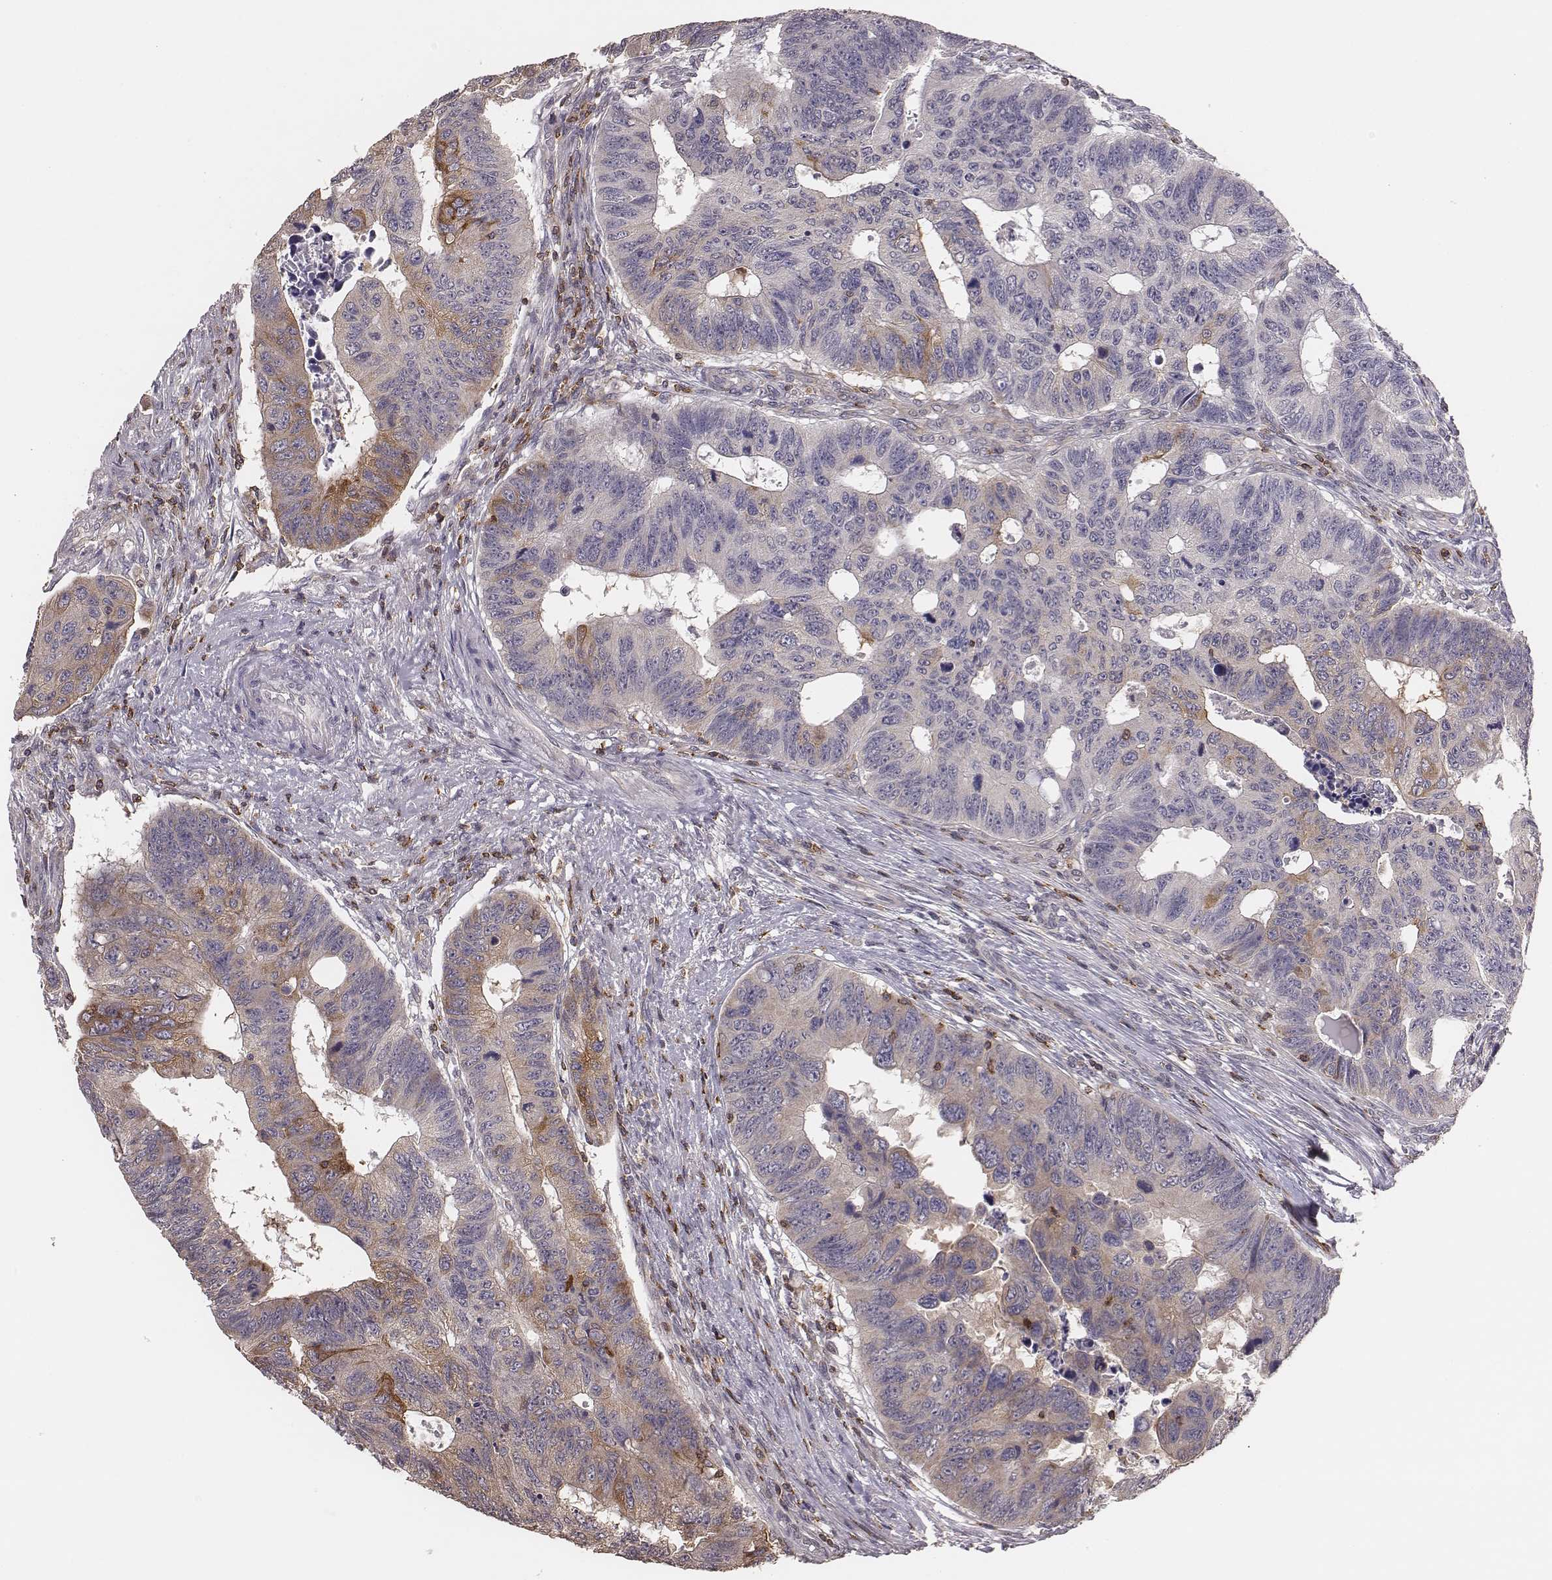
{"staining": {"intensity": "weak", "quantity": "<25%", "location": "cytoplasmic/membranous"}, "tissue": "colorectal cancer", "cell_type": "Tumor cells", "image_type": "cancer", "snomed": [{"axis": "morphology", "description": "Adenocarcinoma, NOS"}, {"axis": "topography", "description": "Rectum"}], "caption": "DAB (3,3'-diaminobenzidine) immunohistochemical staining of adenocarcinoma (colorectal) shows no significant staining in tumor cells.", "gene": "PILRA", "patient": {"sex": "female", "age": 85}}